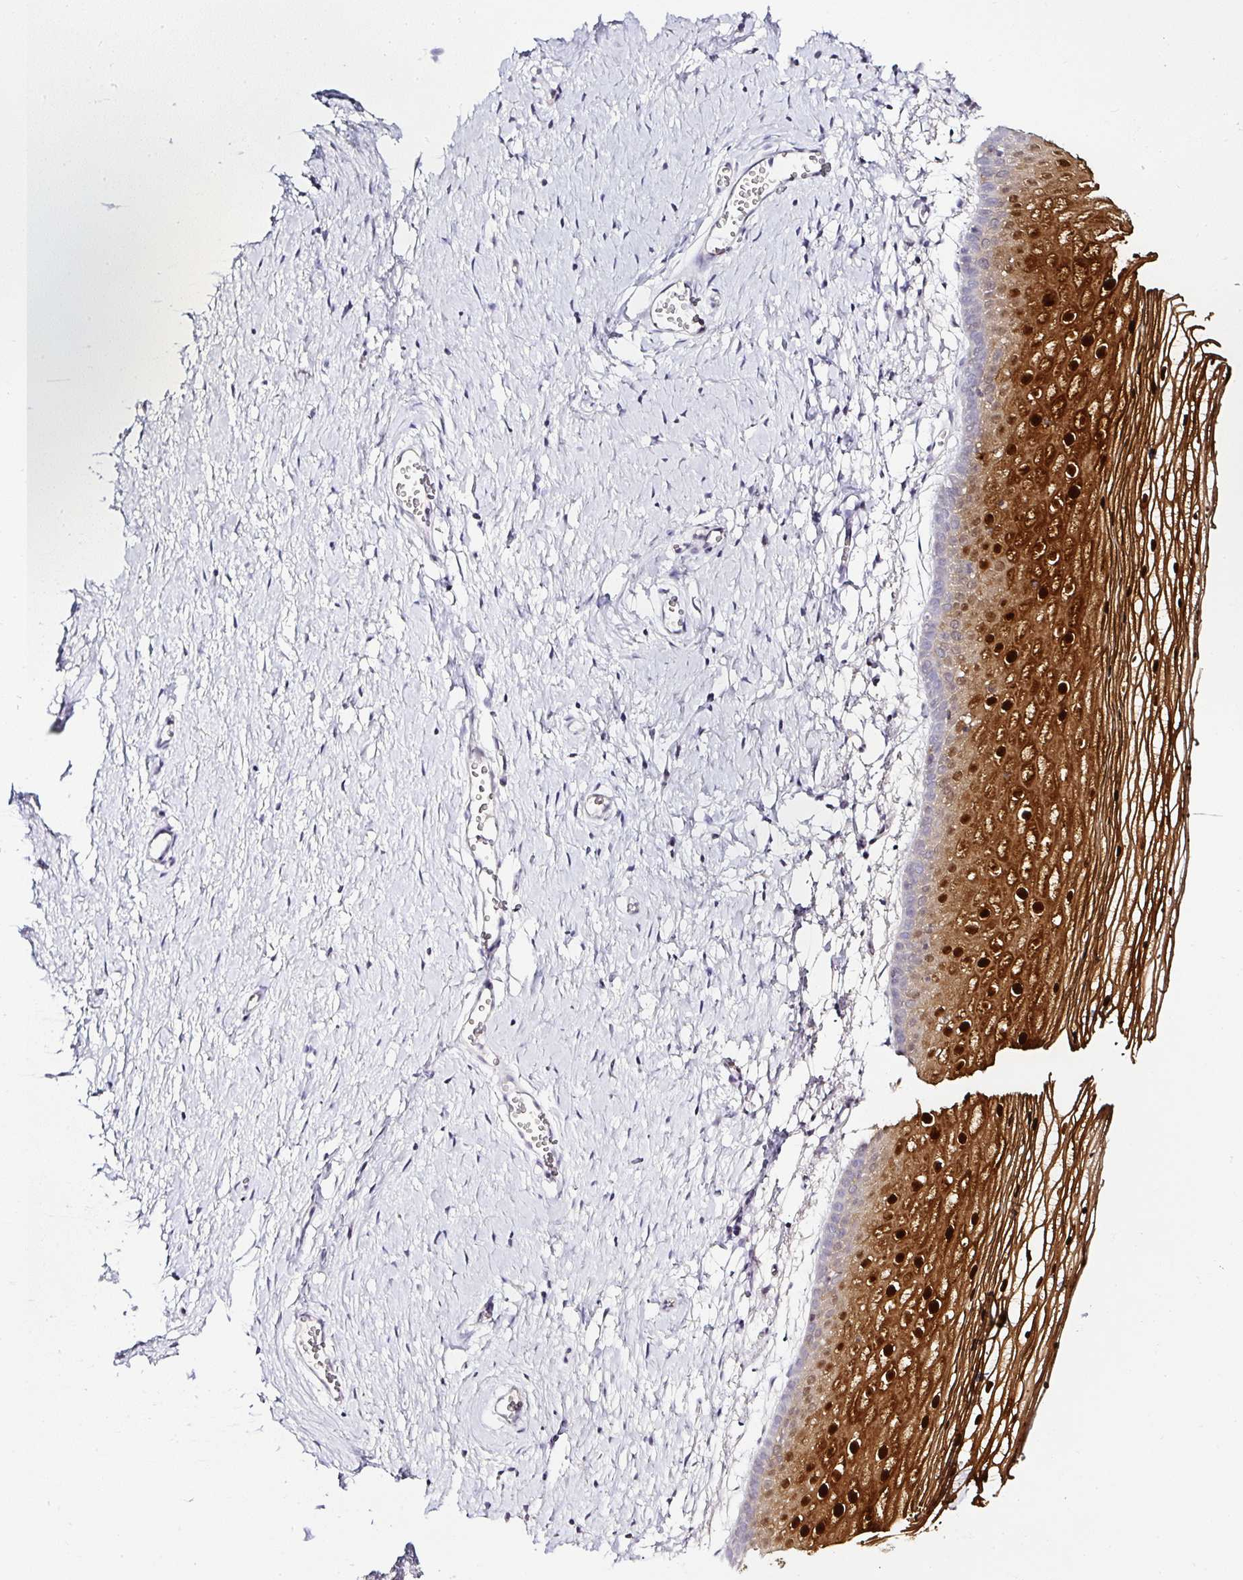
{"staining": {"intensity": "strong", "quantity": ">75%", "location": "cytoplasmic/membranous,nuclear"}, "tissue": "vagina", "cell_type": "Squamous epithelial cells", "image_type": "normal", "snomed": [{"axis": "morphology", "description": "Normal tissue, NOS"}, {"axis": "topography", "description": "Vagina"}], "caption": "This micrograph reveals immunohistochemistry (IHC) staining of unremarkable vagina, with high strong cytoplasmic/membranous,nuclear staining in about >75% of squamous epithelial cells.", "gene": "SERPINB3", "patient": {"sex": "female", "age": 56}}